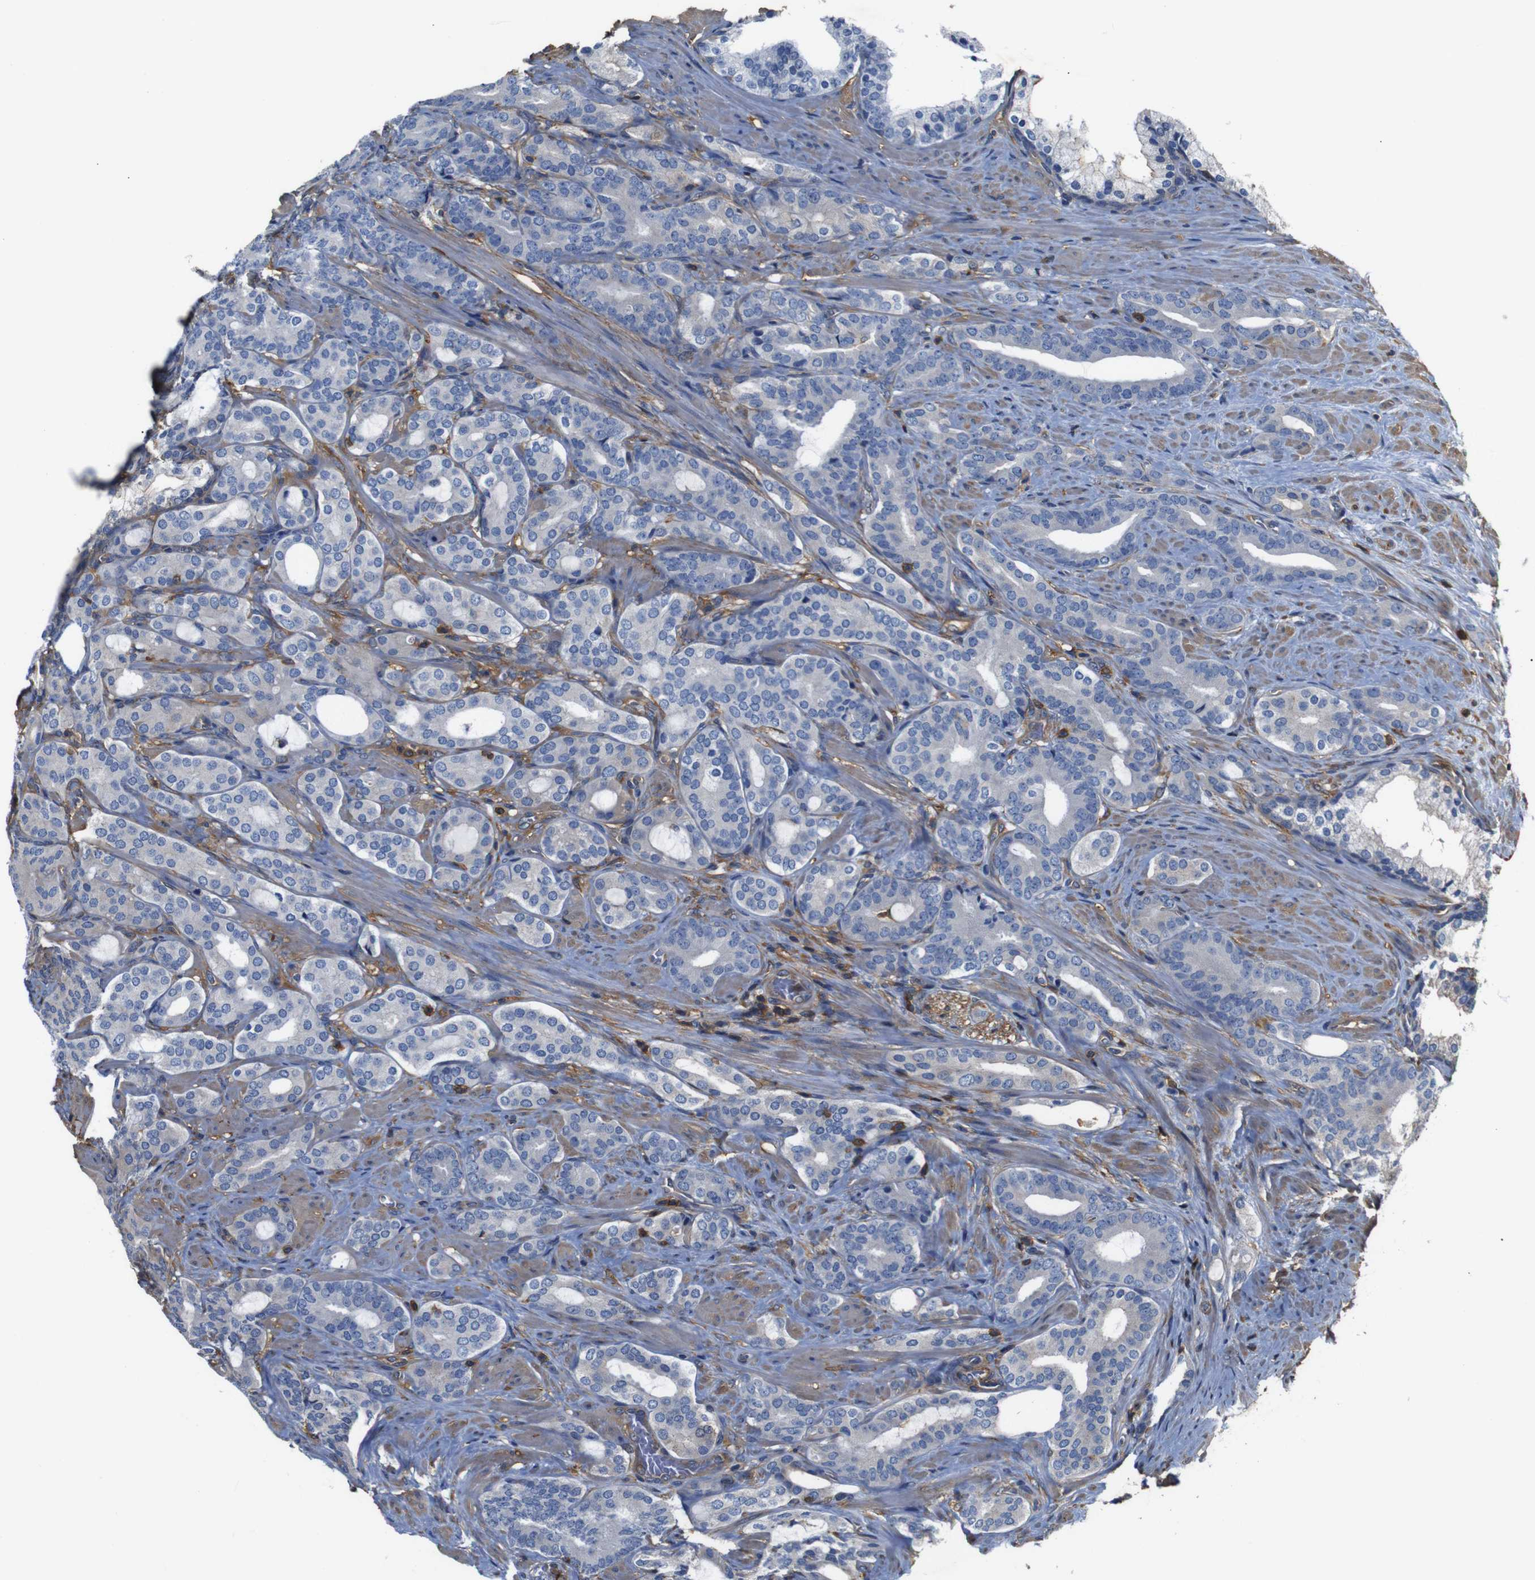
{"staining": {"intensity": "negative", "quantity": "none", "location": "none"}, "tissue": "prostate cancer", "cell_type": "Tumor cells", "image_type": "cancer", "snomed": [{"axis": "morphology", "description": "Adenocarcinoma, Low grade"}, {"axis": "topography", "description": "Prostate"}], "caption": "This image is of adenocarcinoma (low-grade) (prostate) stained with immunohistochemistry (IHC) to label a protein in brown with the nuclei are counter-stained blue. There is no staining in tumor cells. (Stains: DAB IHC with hematoxylin counter stain, Microscopy: brightfield microscopy at high magnification).", "gene": "PI4KA", "patient": {"sex": "male", "age": 63}}